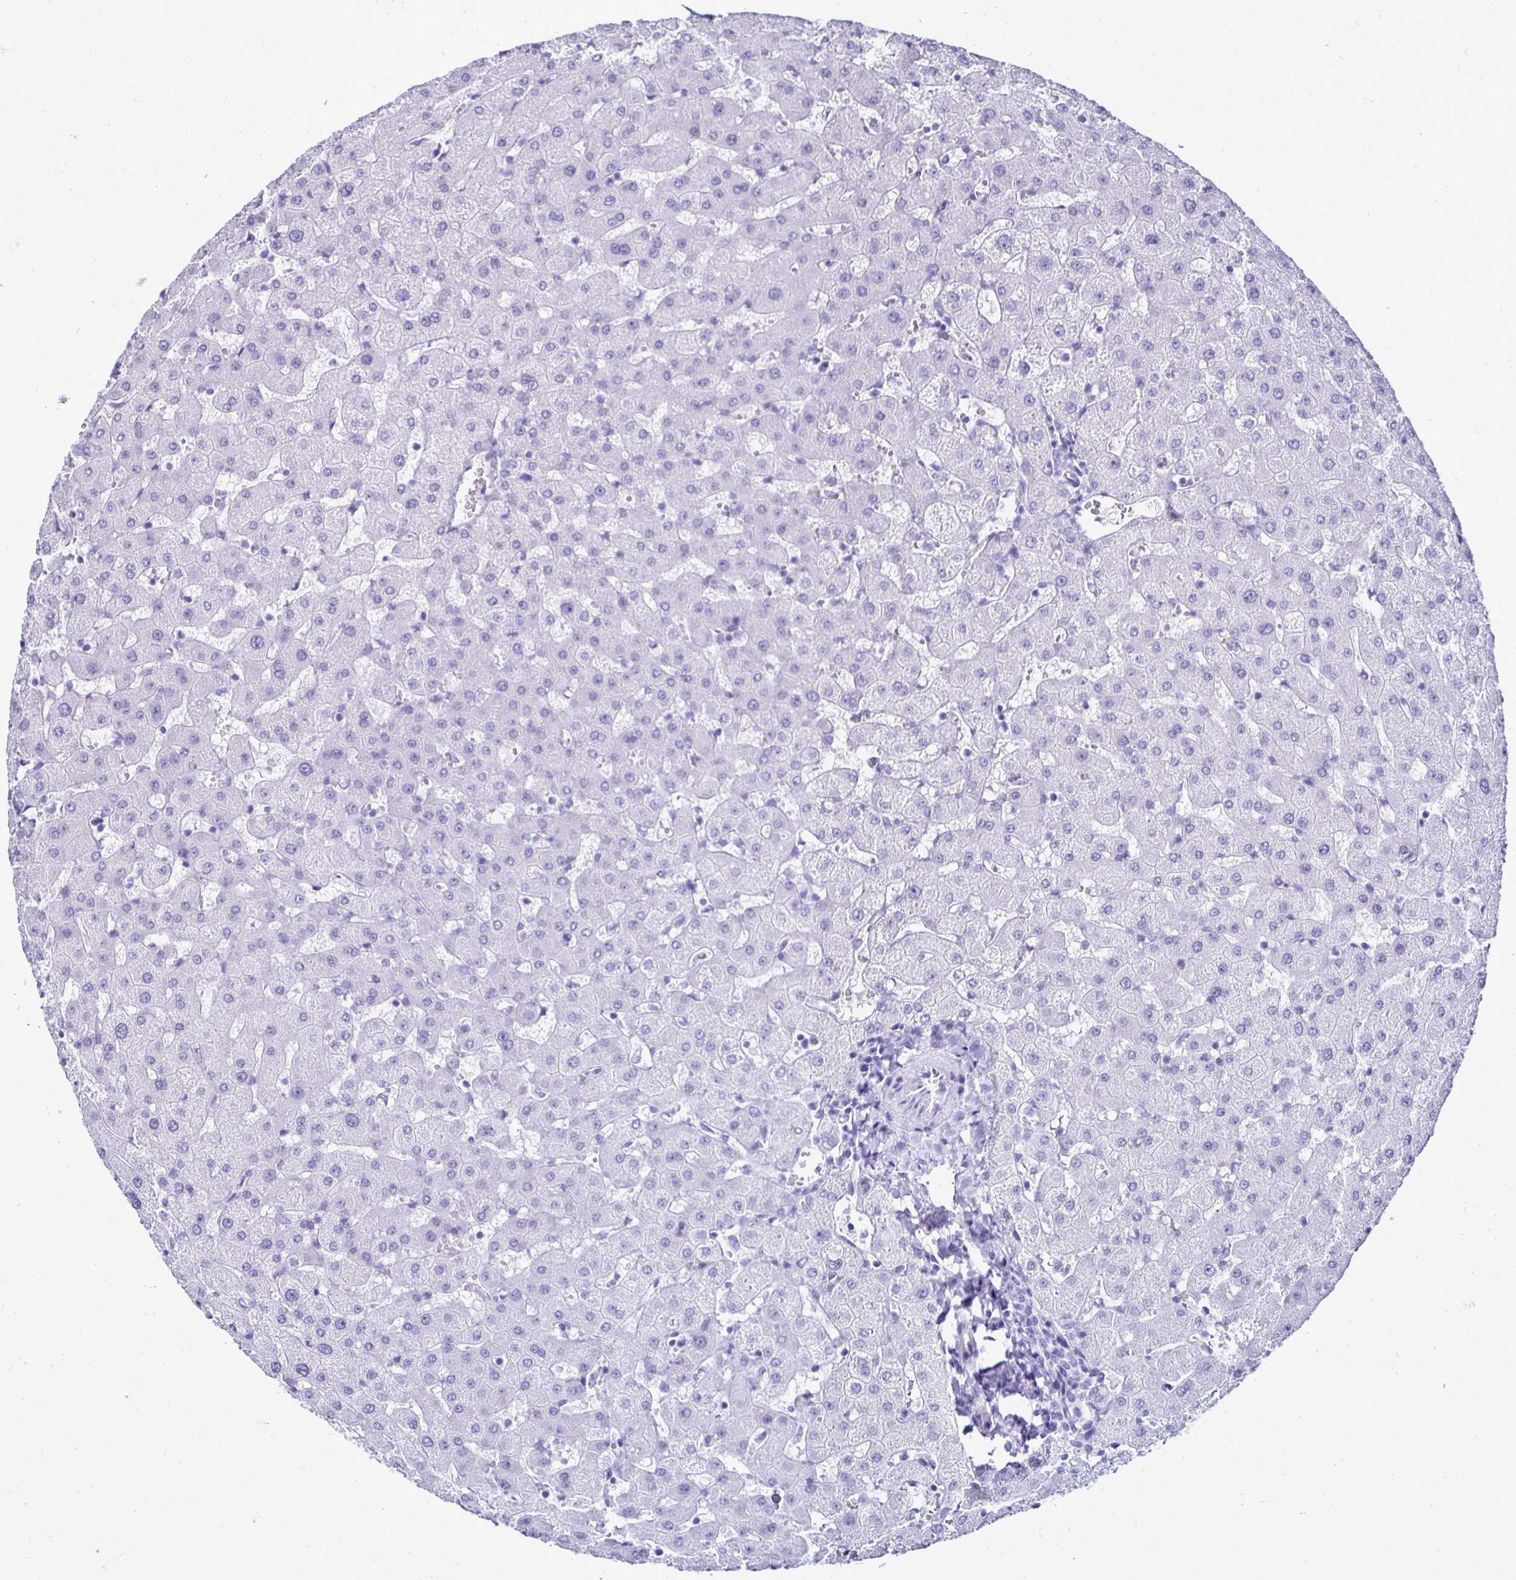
{"staining": {"intensity": "negative", "quantity": "none", "location": "none"}, "tissue": "liver", "cell_type": "Cholangiocytes", "image_type": "normal", "snomed": [{"axis": "morphology", "description": "Normal tissue, NOS"}, {"axis": "topography", "description": "Liver"}], "caption": "DAB (3,3'-diaminobenzidine) immunohistochemical staining of unremarkable human liver displays no significant positivity in cholangiocytes.", "gene": "CST5", "patient": {"sex": "female", "age": 63}}